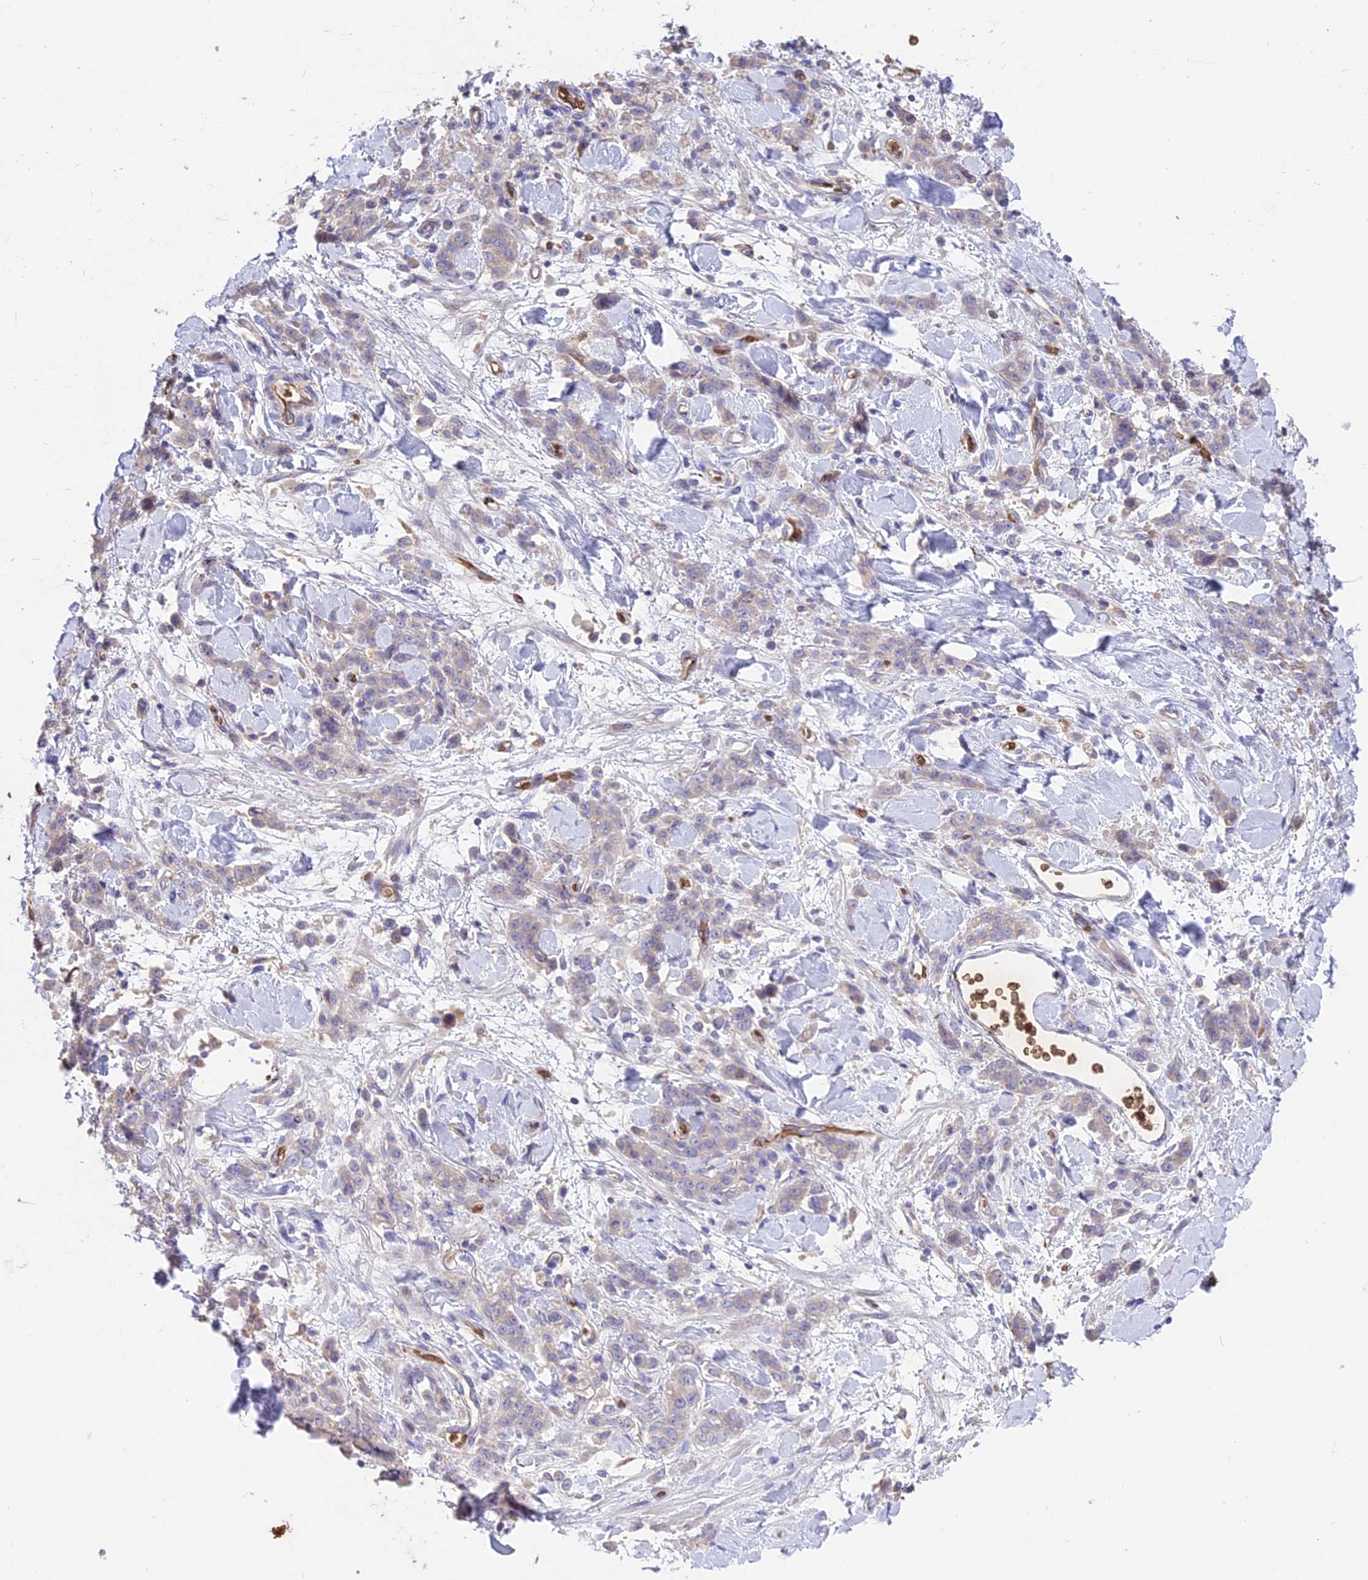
{"staining": {"intensity": "negative", "quantity": "none", "location": "none"}, "tissue": "stomach cancer", "cell_type": "Tumor cells", "image_type": "cancer", "snomed": [{"axis": "morphology", "description": "Normal tissue, NOS"}, {"axis": "morphology", "description": "Adenocarcinoma, NOS"}, {"axis": "topography", "description": "Stomach"}], "caption": "IHC image of stomach cancer stained for a protein (brown), which displays no positivity in tumor cells.", "gene": "TTC4", "patient": {"sex": "male", "age": 82}}